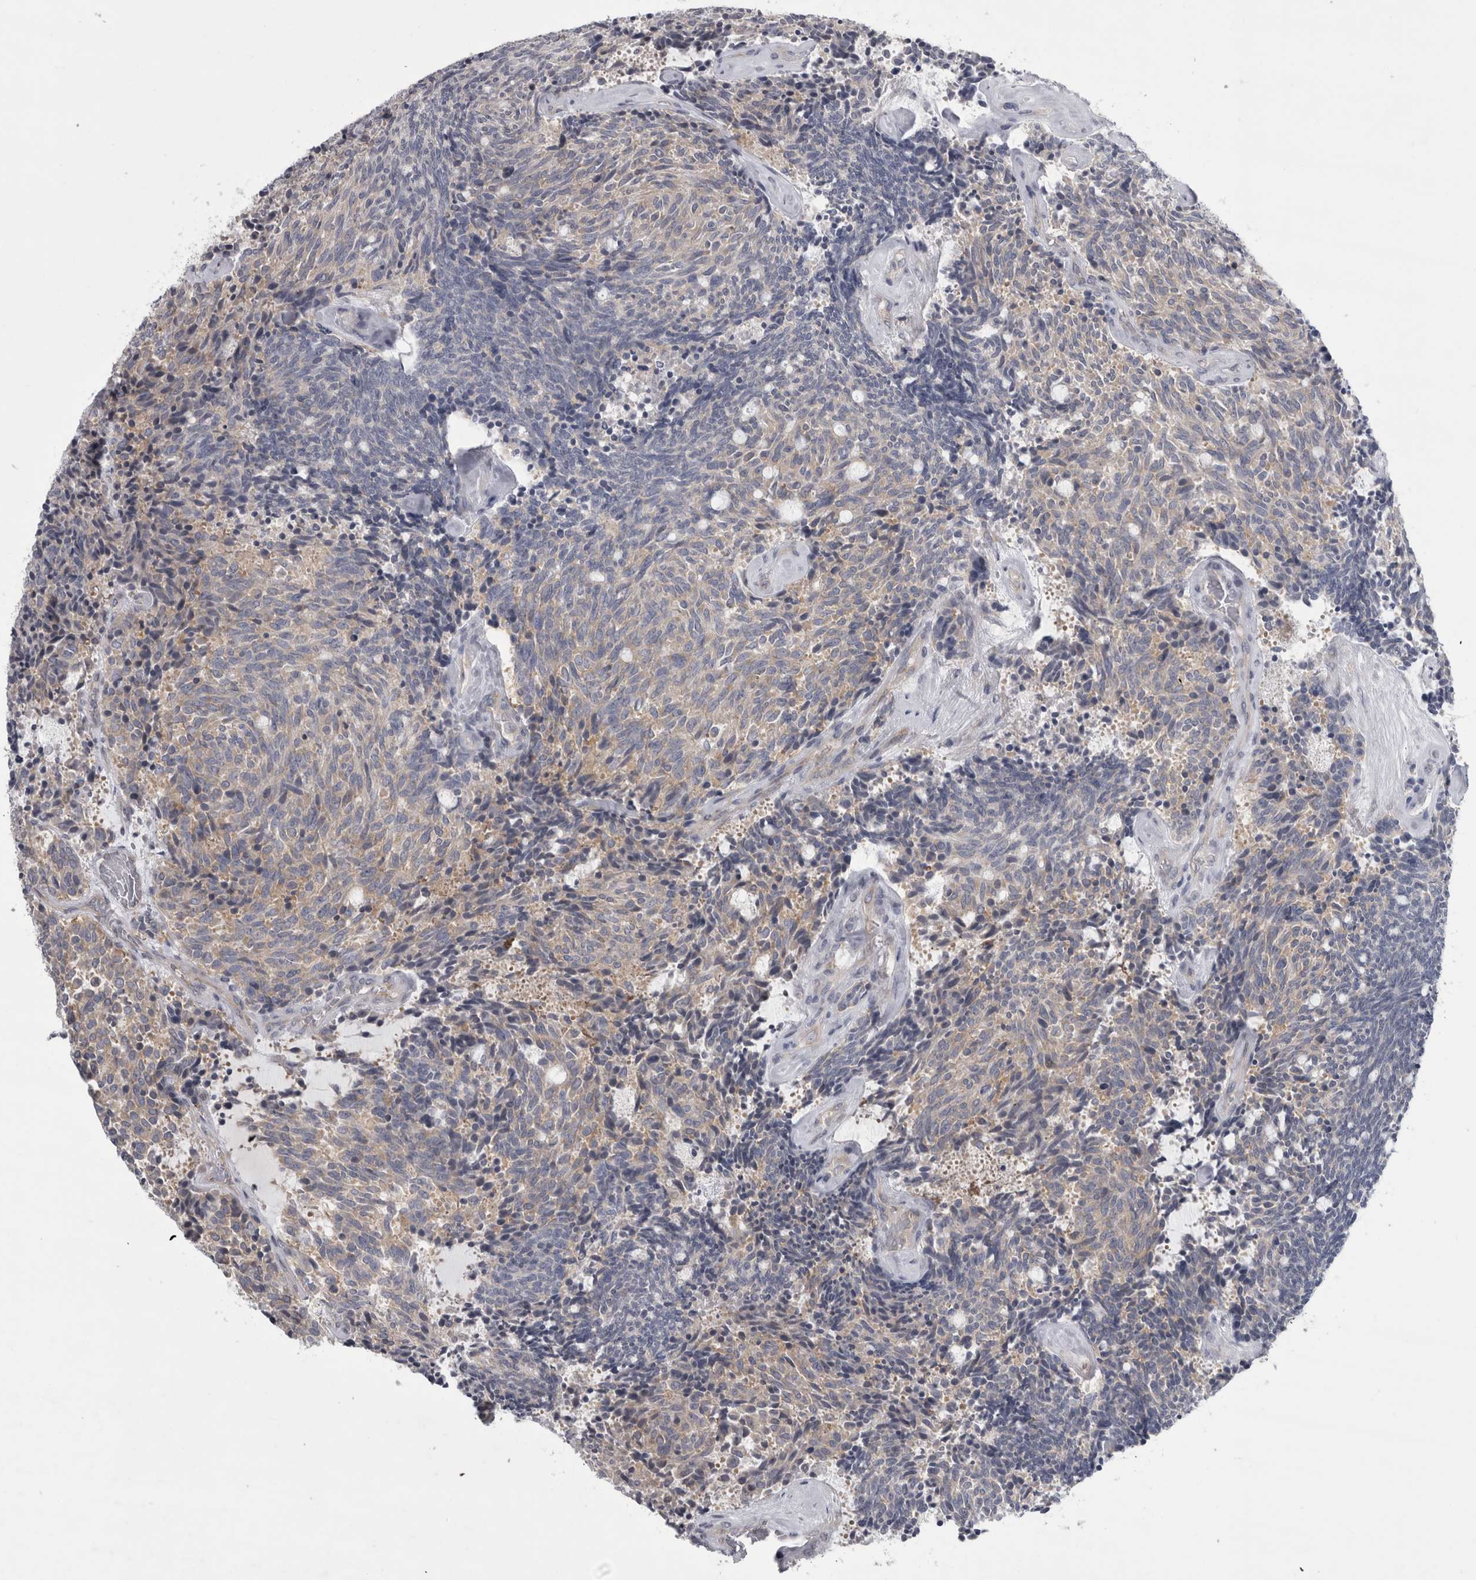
{"staining": {"intensity": "weak", "quantity": "25%-75%", "location": "cytoplasmic/membranous"}, "tissue": "carcinoid", "cell_type": "Tumor cells", "image_type": "cancer", "snomed": [{"axis": "morphology", "description": "Carcinoid, malignant, NOS"}, {"axis": "topography", "description": "Pancreas"}], "caption": "Immunohistochemical staining of human carcinoid displays weak cytoplasmic/membranous protein expression in approximately 25%-75% of tumor cells.", "gene": "PRRC2C", "patient": {"sex": "female", "age": 54}}